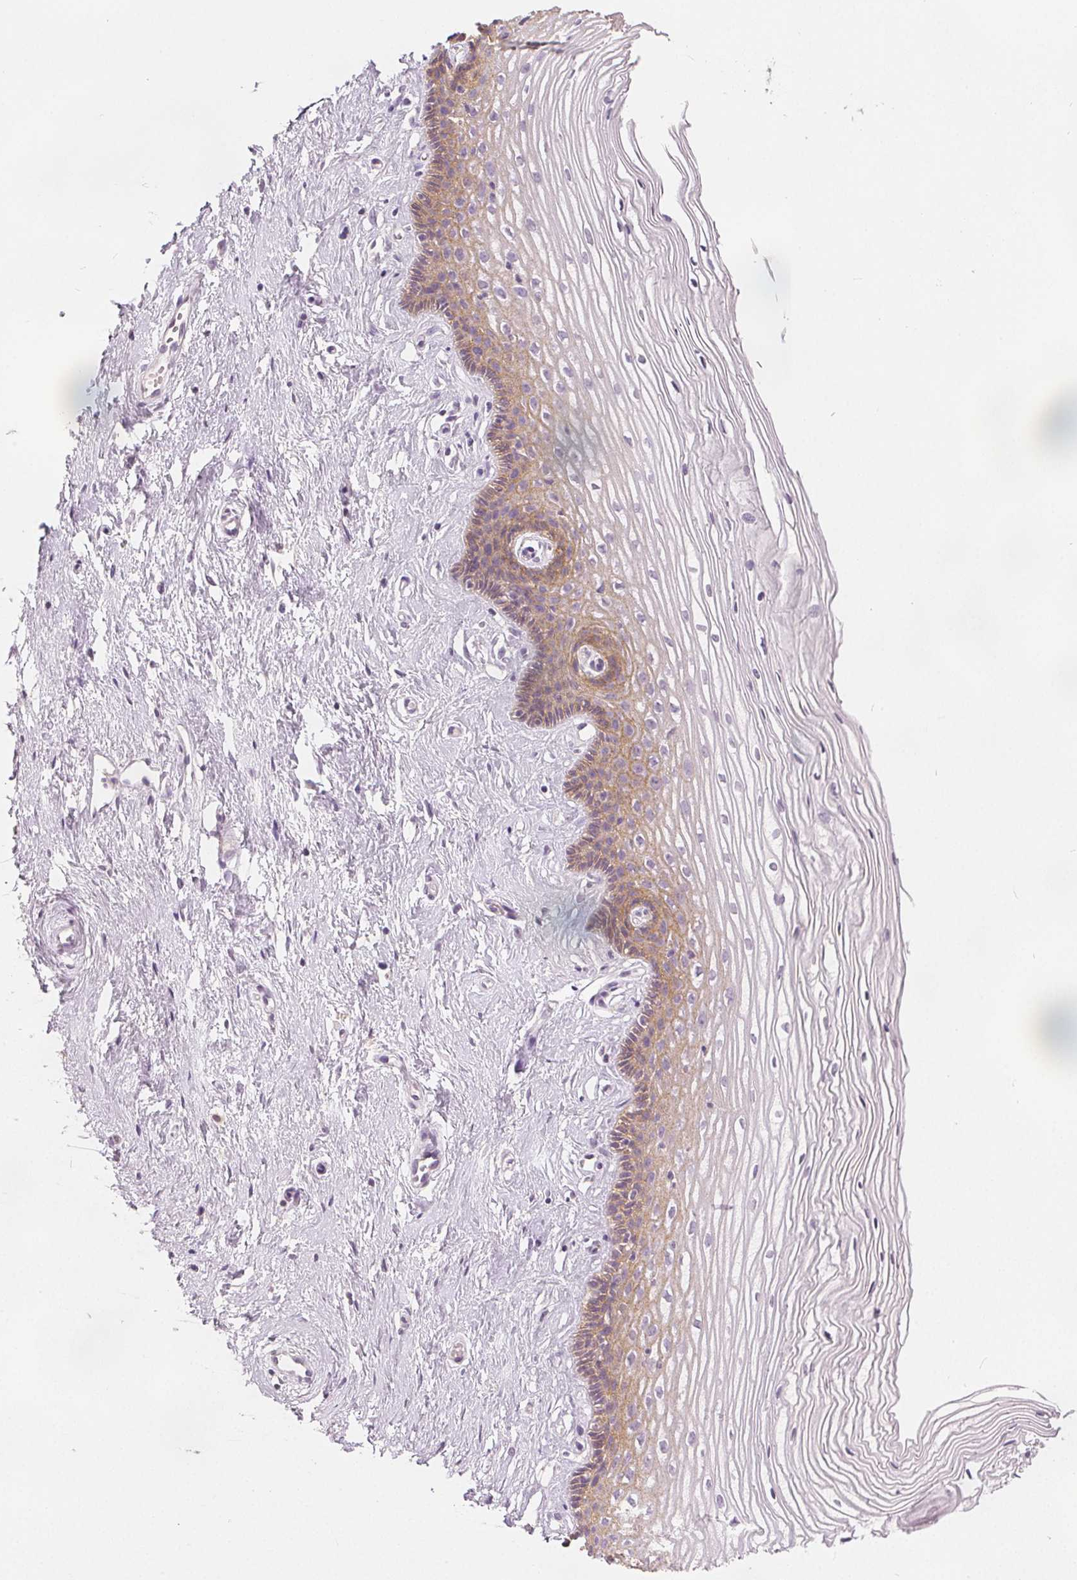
{"staining": {"intensity": "negative", "quantity": "none", "location": "none"}, "tissue": "cervix", "cell_type": "Glandular cells", "image_type": "normal", "snomed": [{"axis": "morphology", "description": "Normal tissue, NOS"}, {"axis": "topography", "description": "Cervix"}], "caption": "An immunohistochemistry (IHC) photomicrograph of normal cervix is shown. There is no staining in glandular cells of cervix.", "gene": "CA12", "patient": {"sex": "female", "age": 40}}